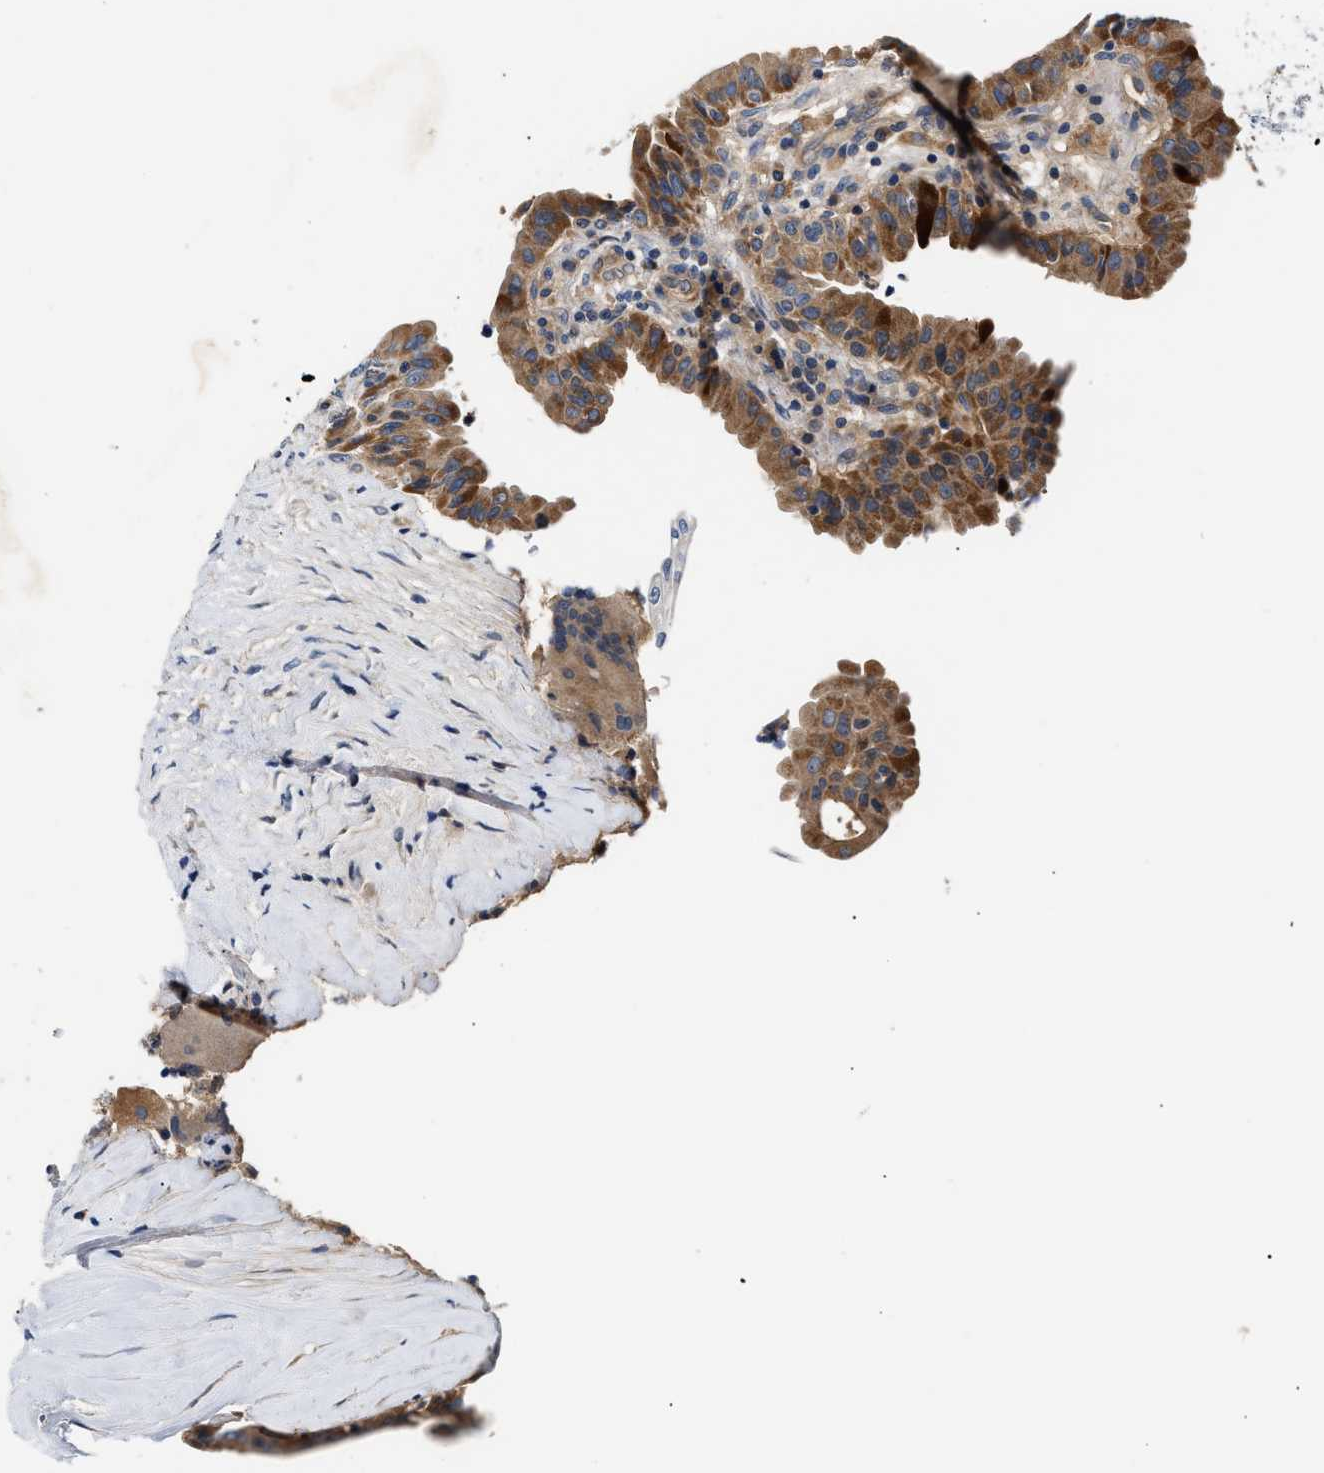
{"staining": {"intensity": "moderate", "quantity": ">75%", "location": "cytoplasmic/membranous"}, "tissue": "thyroid cancer", "cell_type": "Tumor cells", "image_type": "cancer", "snomed": [{"axis": "morphology", "description": "Papillary adenocarcinoma, NOS"}, {"axis": "topography", "description": "Thyroid gland"}], "caption": "A brown stain labels moderate cytoplasmic/membranous staining of a protein in papillary adenocarcinoma (thyroid) tumor cells. The staining was performed using DAB (3,3'-diaminobenzidine) to visualize the protein expression in brown, while the nuclei were stained in blue with hematoxylin (Magnification: 20x).", "gene": "FAM185A", "patient": {"sex": "male", "age": 33}}